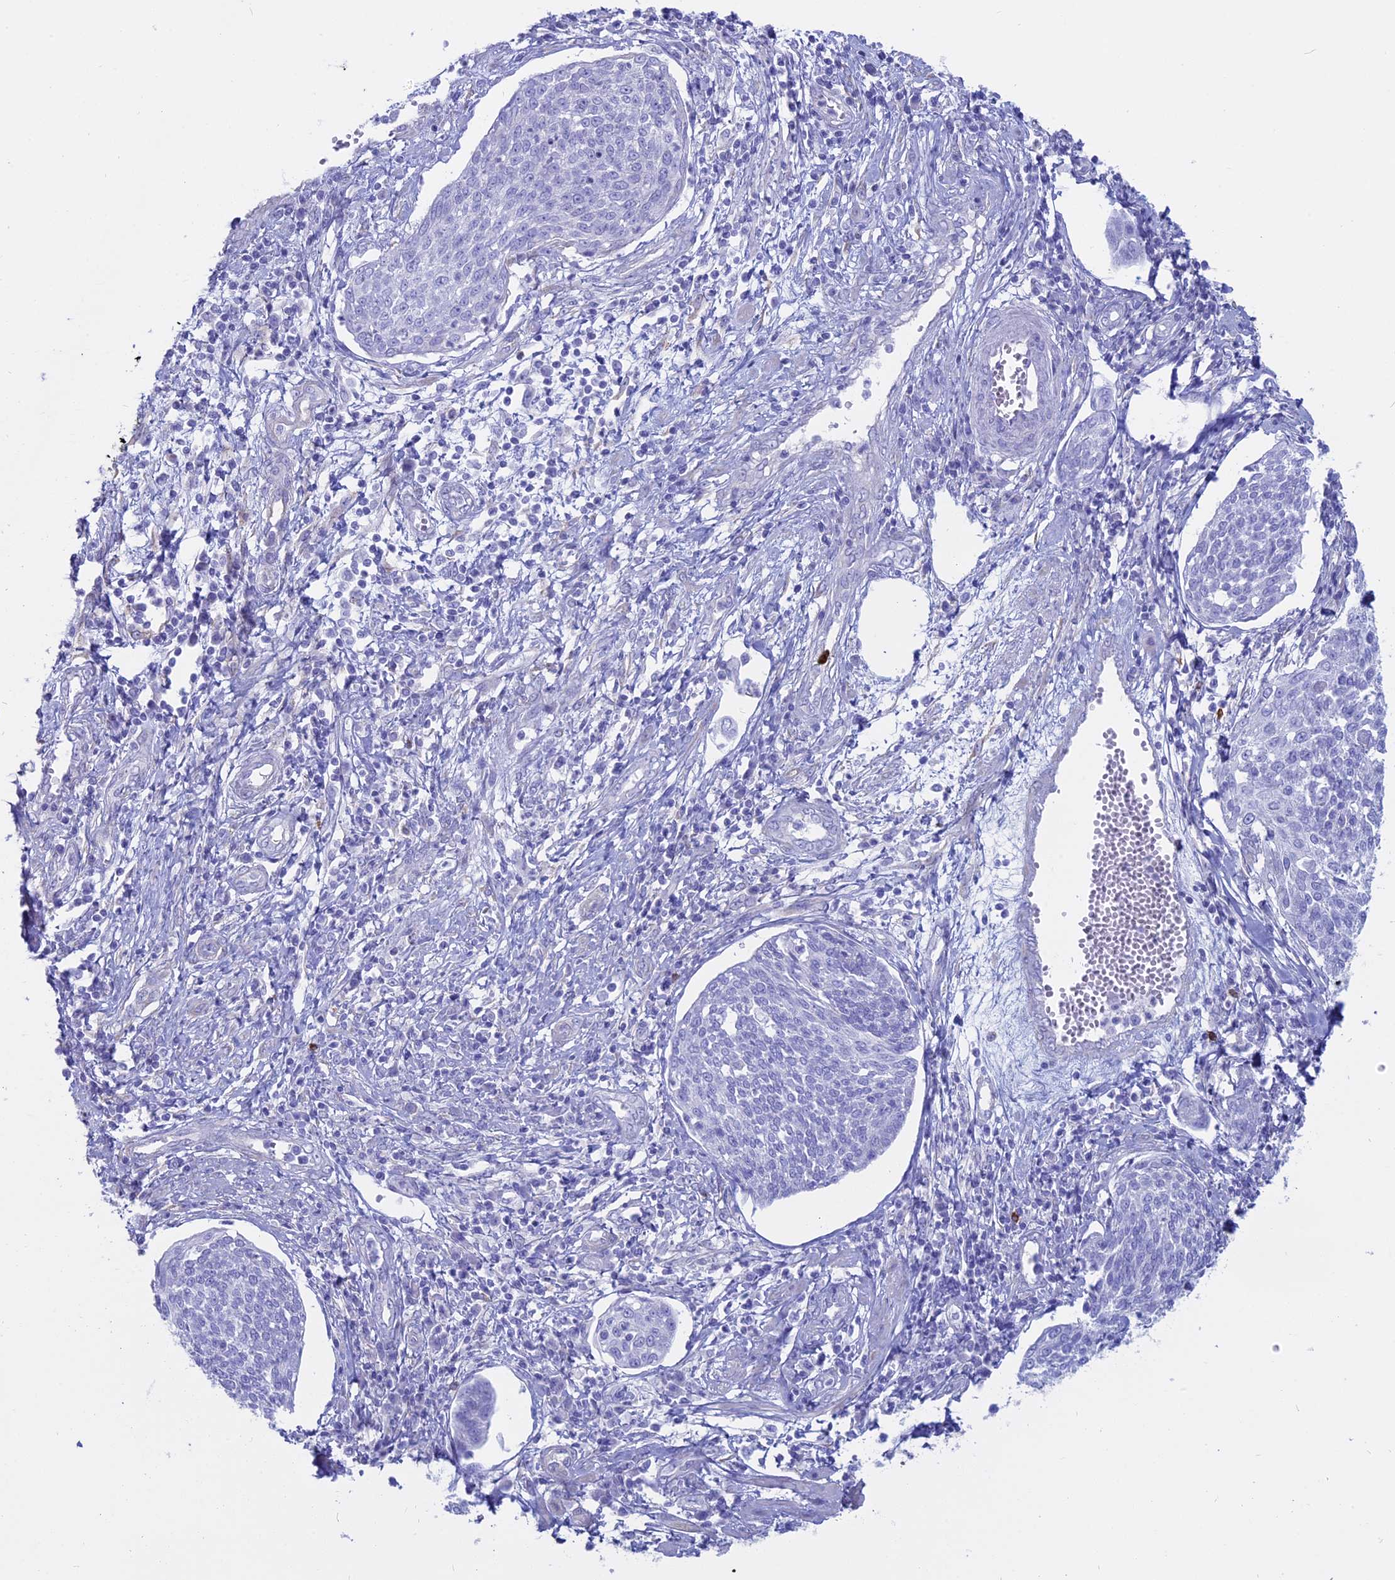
{"staining": {"intensity": "negative", "quantity": "none", "location": "none"}, "tissue": "cervical cancer", "cell_type": "Tumor cells", "image_type": "cancer", "snomed": [{"axis": "morphology", "description": "Squamous cell carcinoma, NOS"}, {"axis": "topography", "description": "Cervix"}], "caption": "DAB immunohistochemical staining of human cervical cancer (squamous cell carcinoma) shows no significant positivity in tumor cells.", "gene": "OR2AE1", "patient": {"sex": "female", "age": 34}}